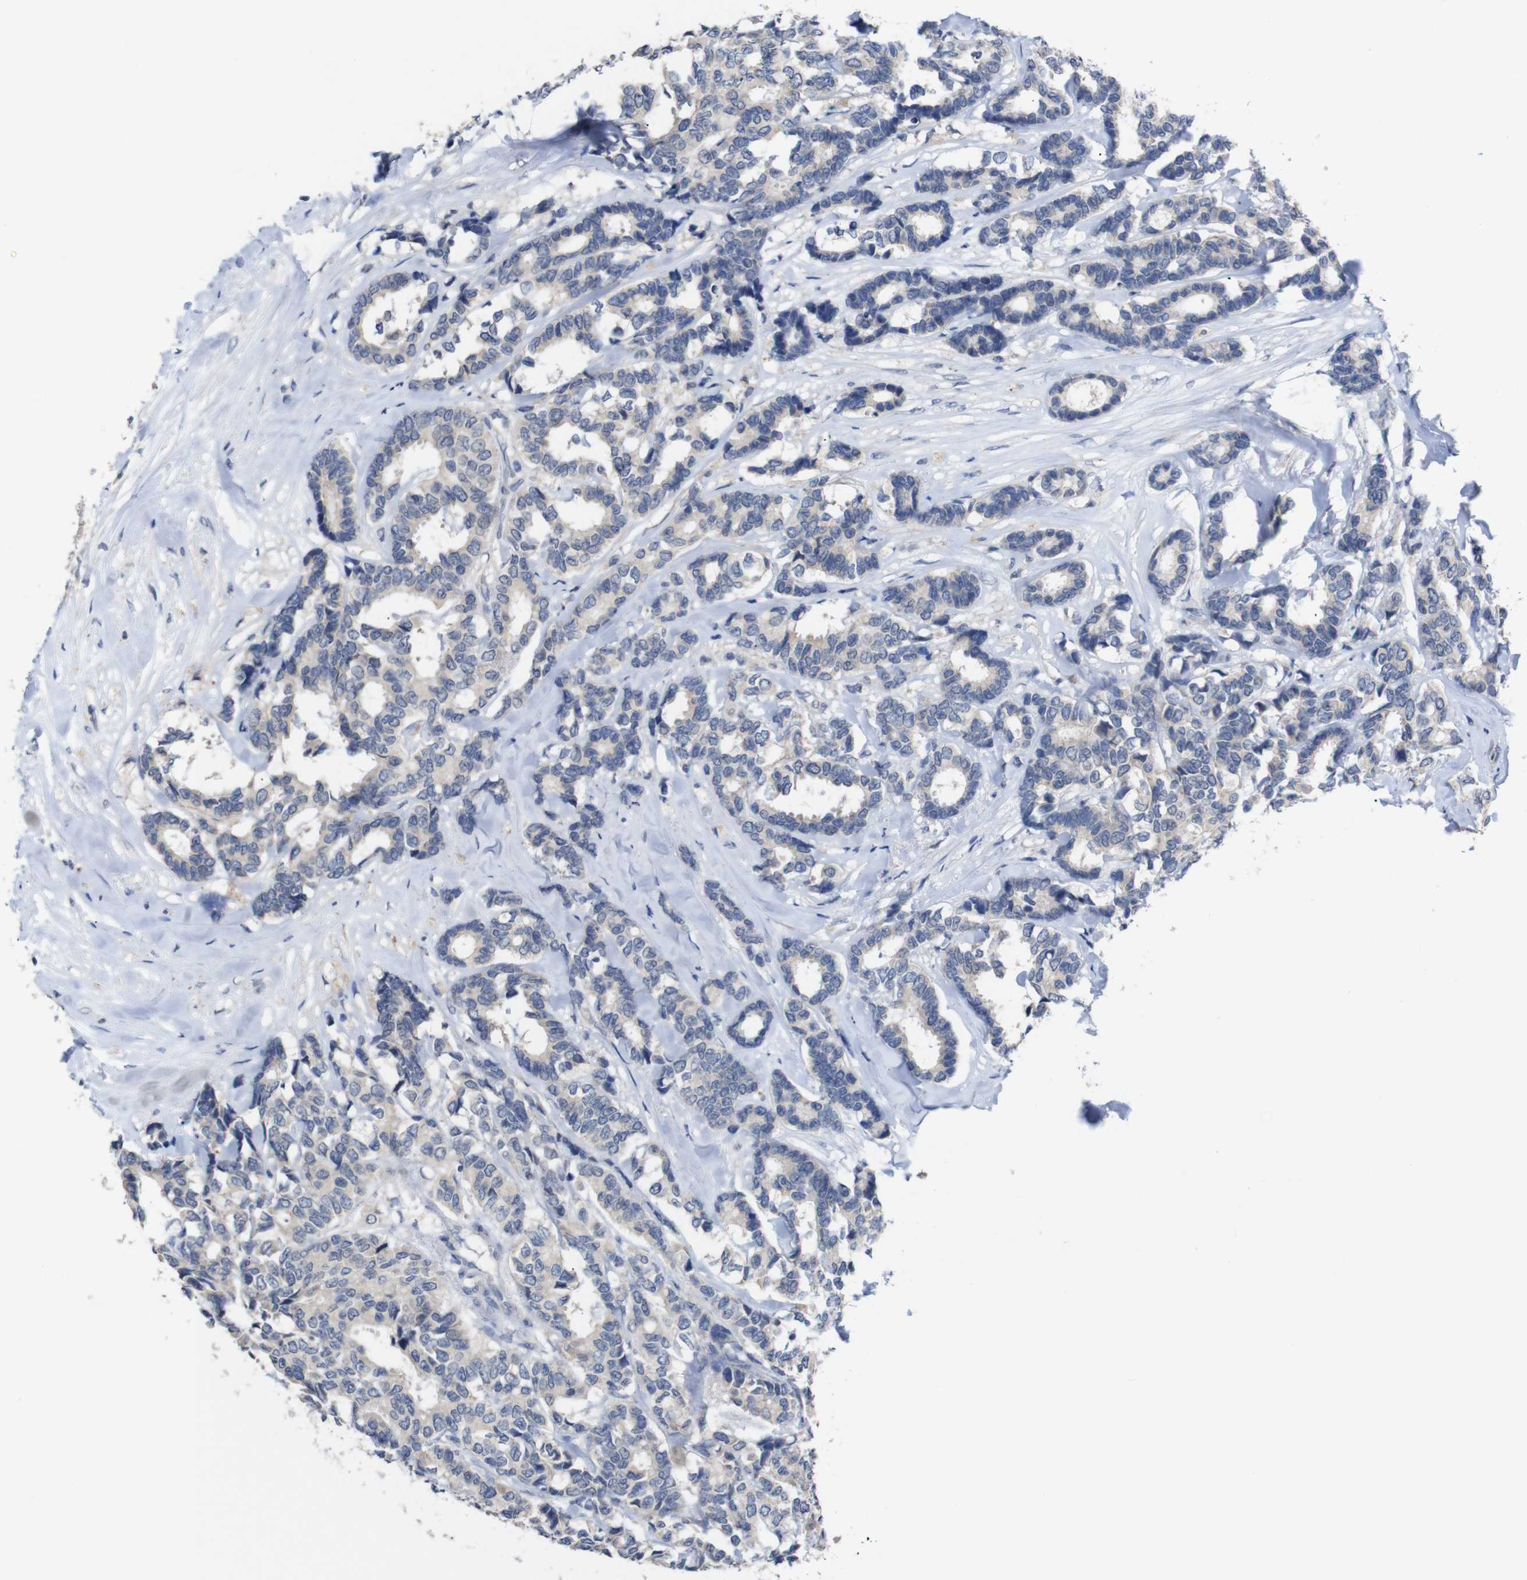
{"staining": {"intensity": "negative", "quantity": "none", "location": "none"}, "tissue": "breast cancer", "cell_type": "Tumor cells", "image_type": "cancer", "snomed": [{"axis": "morphology", "description": "Duct carcinoma"}, {"axis": "topography", "description": "Breast"}], "caption": "An immunohistochemistry (IHC) photomicrograph of breast cancer (invasive ductal carcinoma) is shown. There is no staining in tumor cells of breast cancer (invasive ductal carcinoma).", "gene": "HNF1A", "patient": {"sex": "female", "age": 87}}